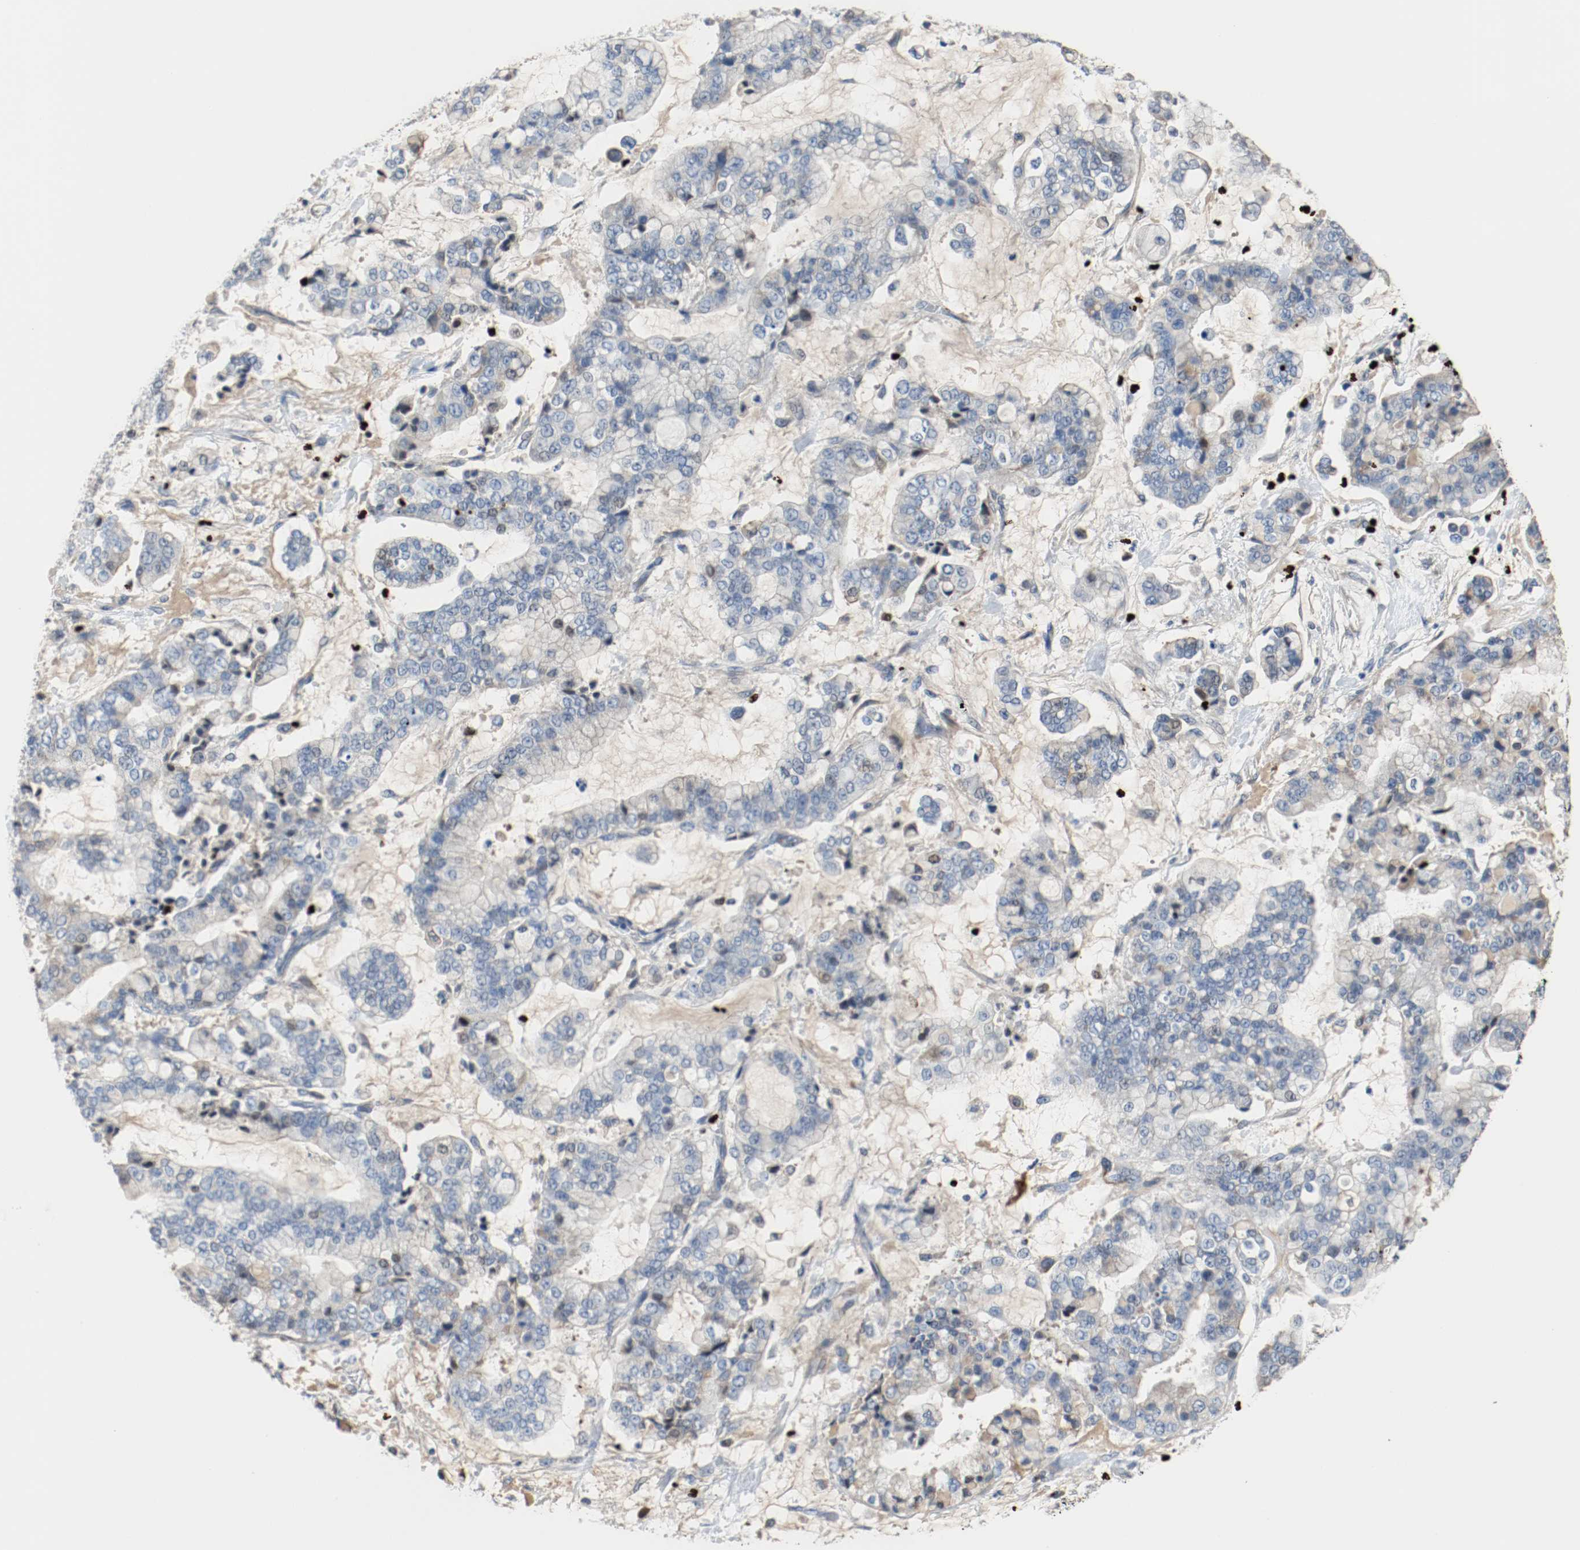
{"staining": {"intensity": "weak", "quantity": "<25%", "location": "cytoplasmic/membranous"}, "tissue": "stomach cancer", "cell_type": "Tumor cells", "image_type": "cancer", "snomed": [{"axis": "morphology", "description": "Normal tissue, NOS"}, {"axis": "morphology", "description": "Adenocarcinoma, NOS"}, {"axis": "topography", "description": "Stomach, upper"}, {"axis": "topography", "description": "Stomach"}], "caption": "A high-resolution histopathology image shows IHC staining of stomach adenocarcinoma, which reveals no significant staining in tumor cells.", "gene": "BLK", "patient": {"sex": "male", "age": 76}}